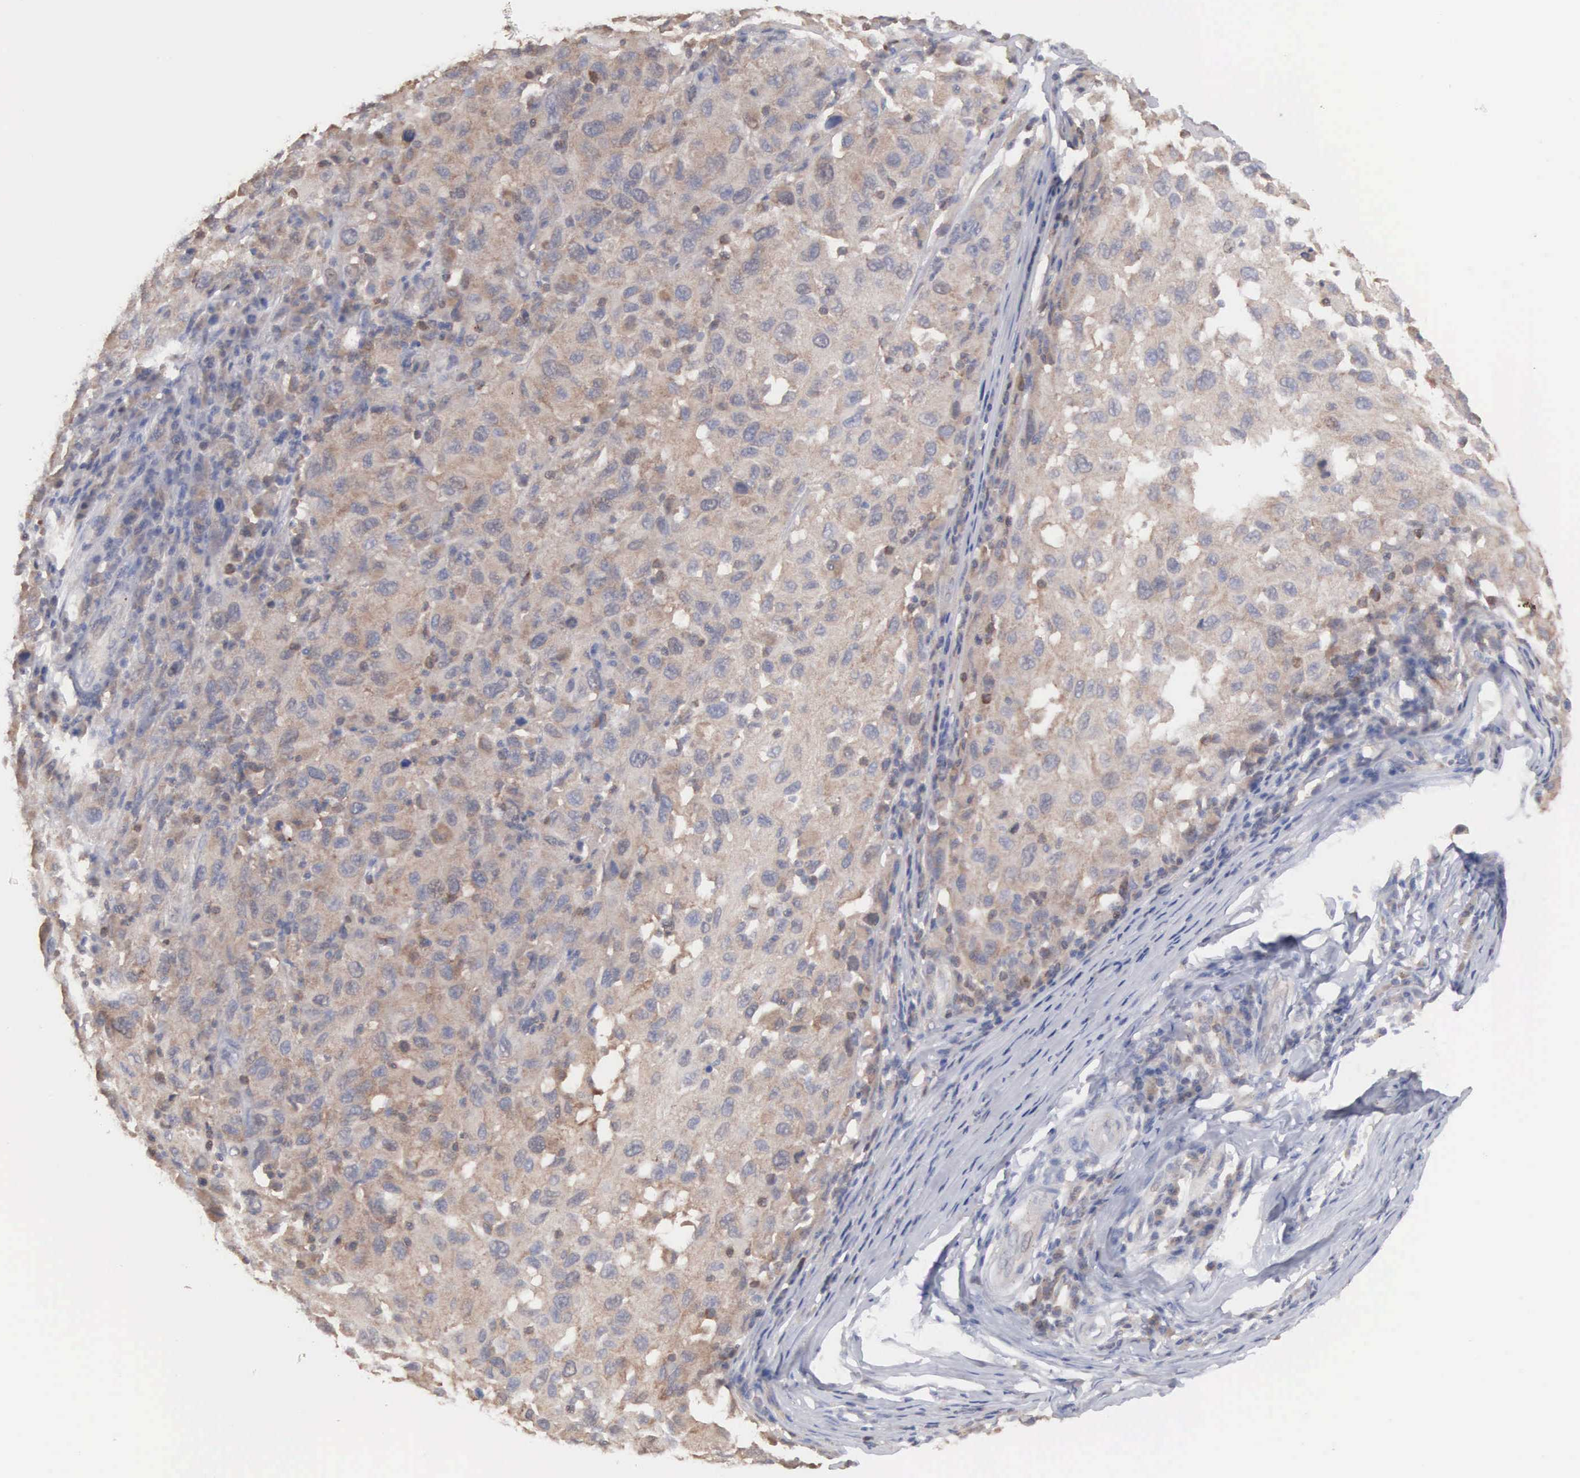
{"staining": {"intensity": "moderate", "quantity": ">75%", "location": "cytoplasmic/membranous"}, "tissue": "melanoma", "cell_type": "Tumor cells", "image_type": "cancer", "snomed": [{"axis": "morphology", "description": "Malignant melanoma, NOS"}, {"axis": "topography", "description": "Skin"}], "caption": "The histopathology image shows immunohistochemical staining of malignant melanoma. There is moderate cytoplasmic/membranous staining is seen in approximately >75% of tumor cells. (Brightfield microscopy of DAB IHC at high magnification).", "gene": "MTHFD1", "patient": {"sex": "female", "age": 77}}